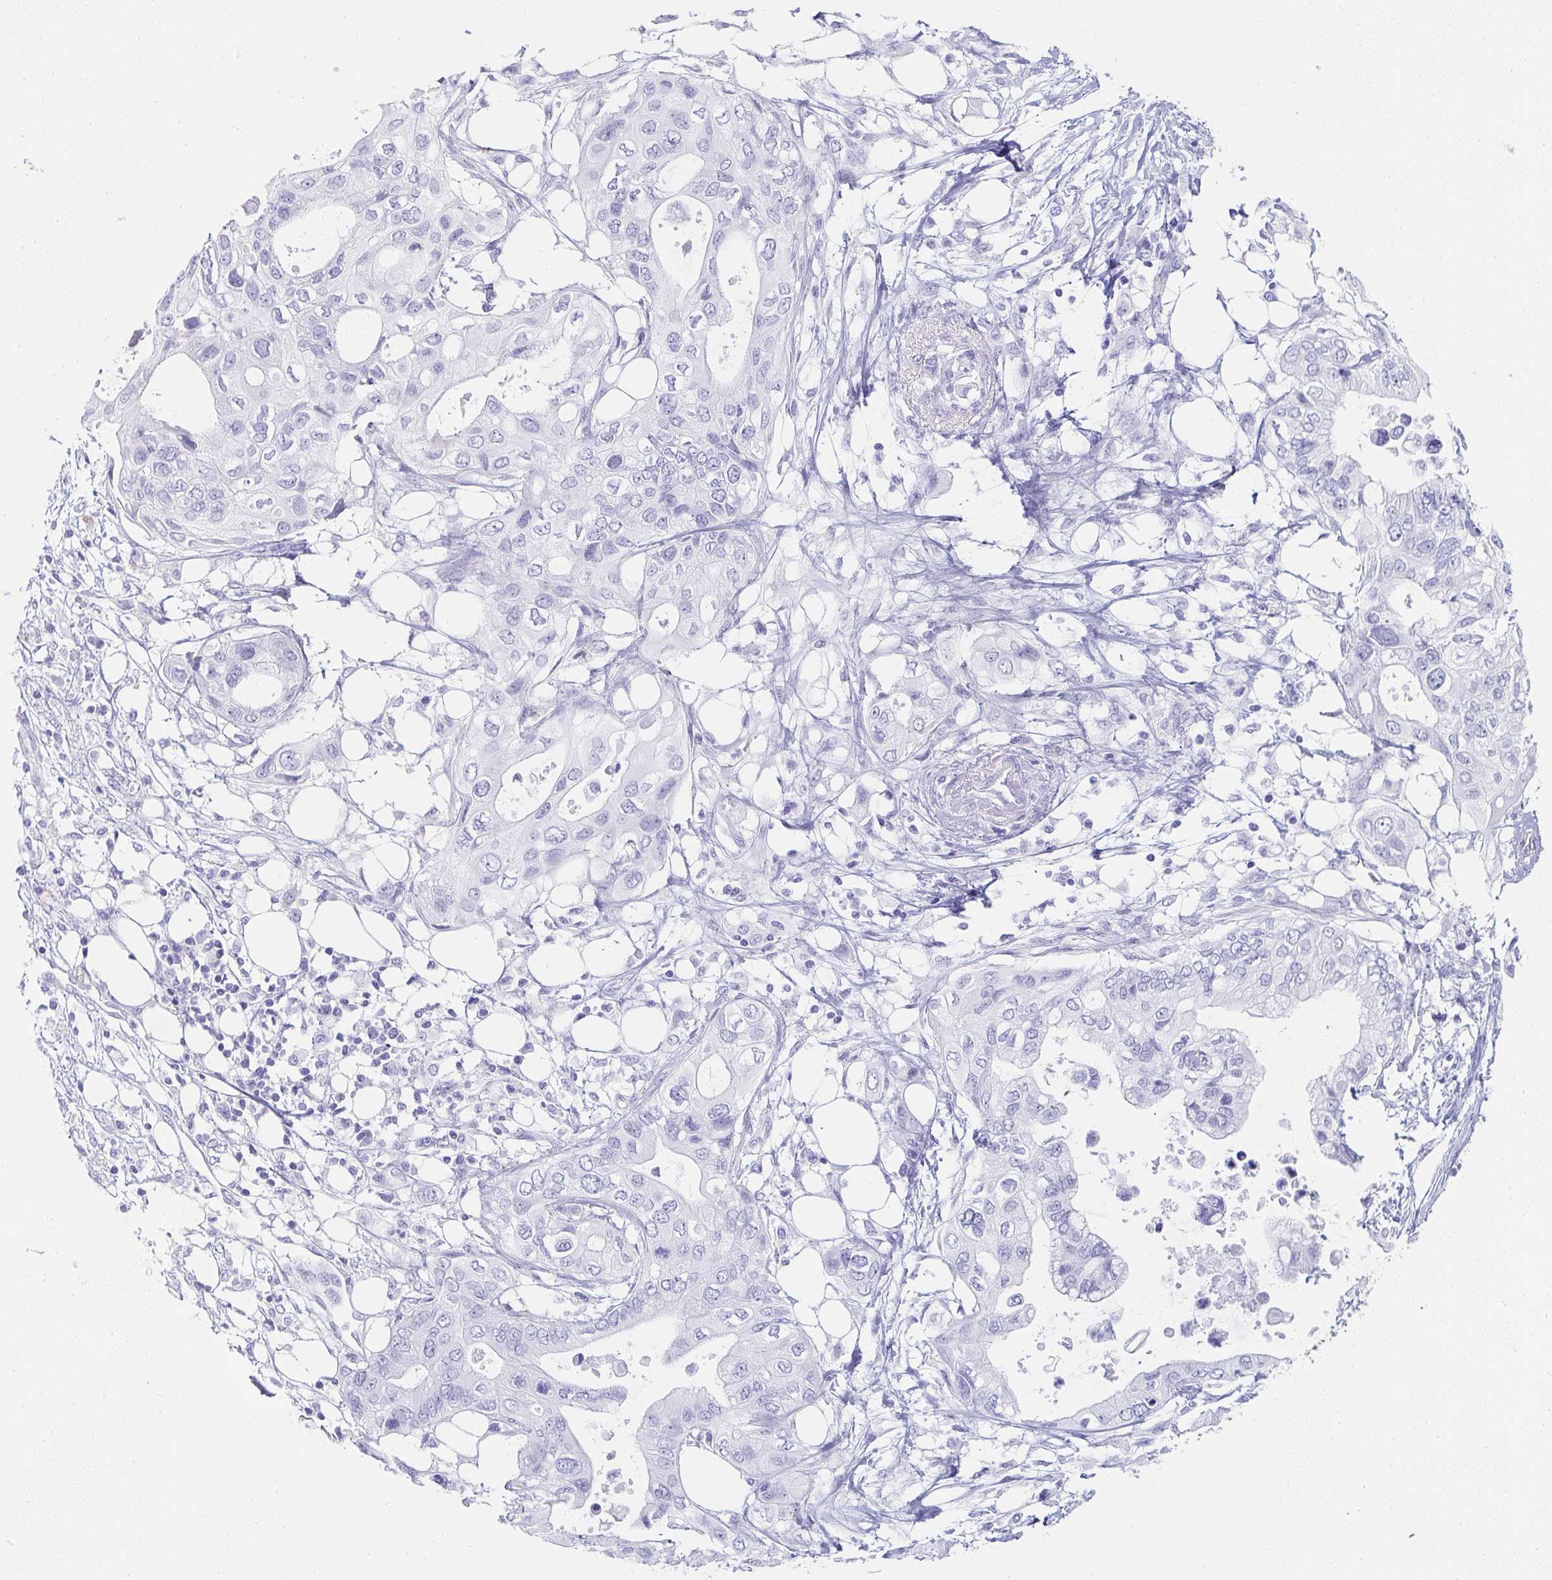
{"staining": {"intensity": "negative", "quantity": "none", "location": "none"}, "tissue": "pancreatic cancer", "cell_type": "Tumor cells", "image_type": "cancer", "snomed": [{"axis": "morphology", "description": "Adenocarcinoma, NOS"}, {"axis": "topography", "description": "Pancreas"}], "caption": "Tumor cells show no significant protein positivity in adenocarcinoma (pancreatic). The staining is performed using DAB brown chromogen with nuclei counter-stained in using hematoxylin.", "gene": "PRND", "patient": {"sex": "female", "age": 63}}